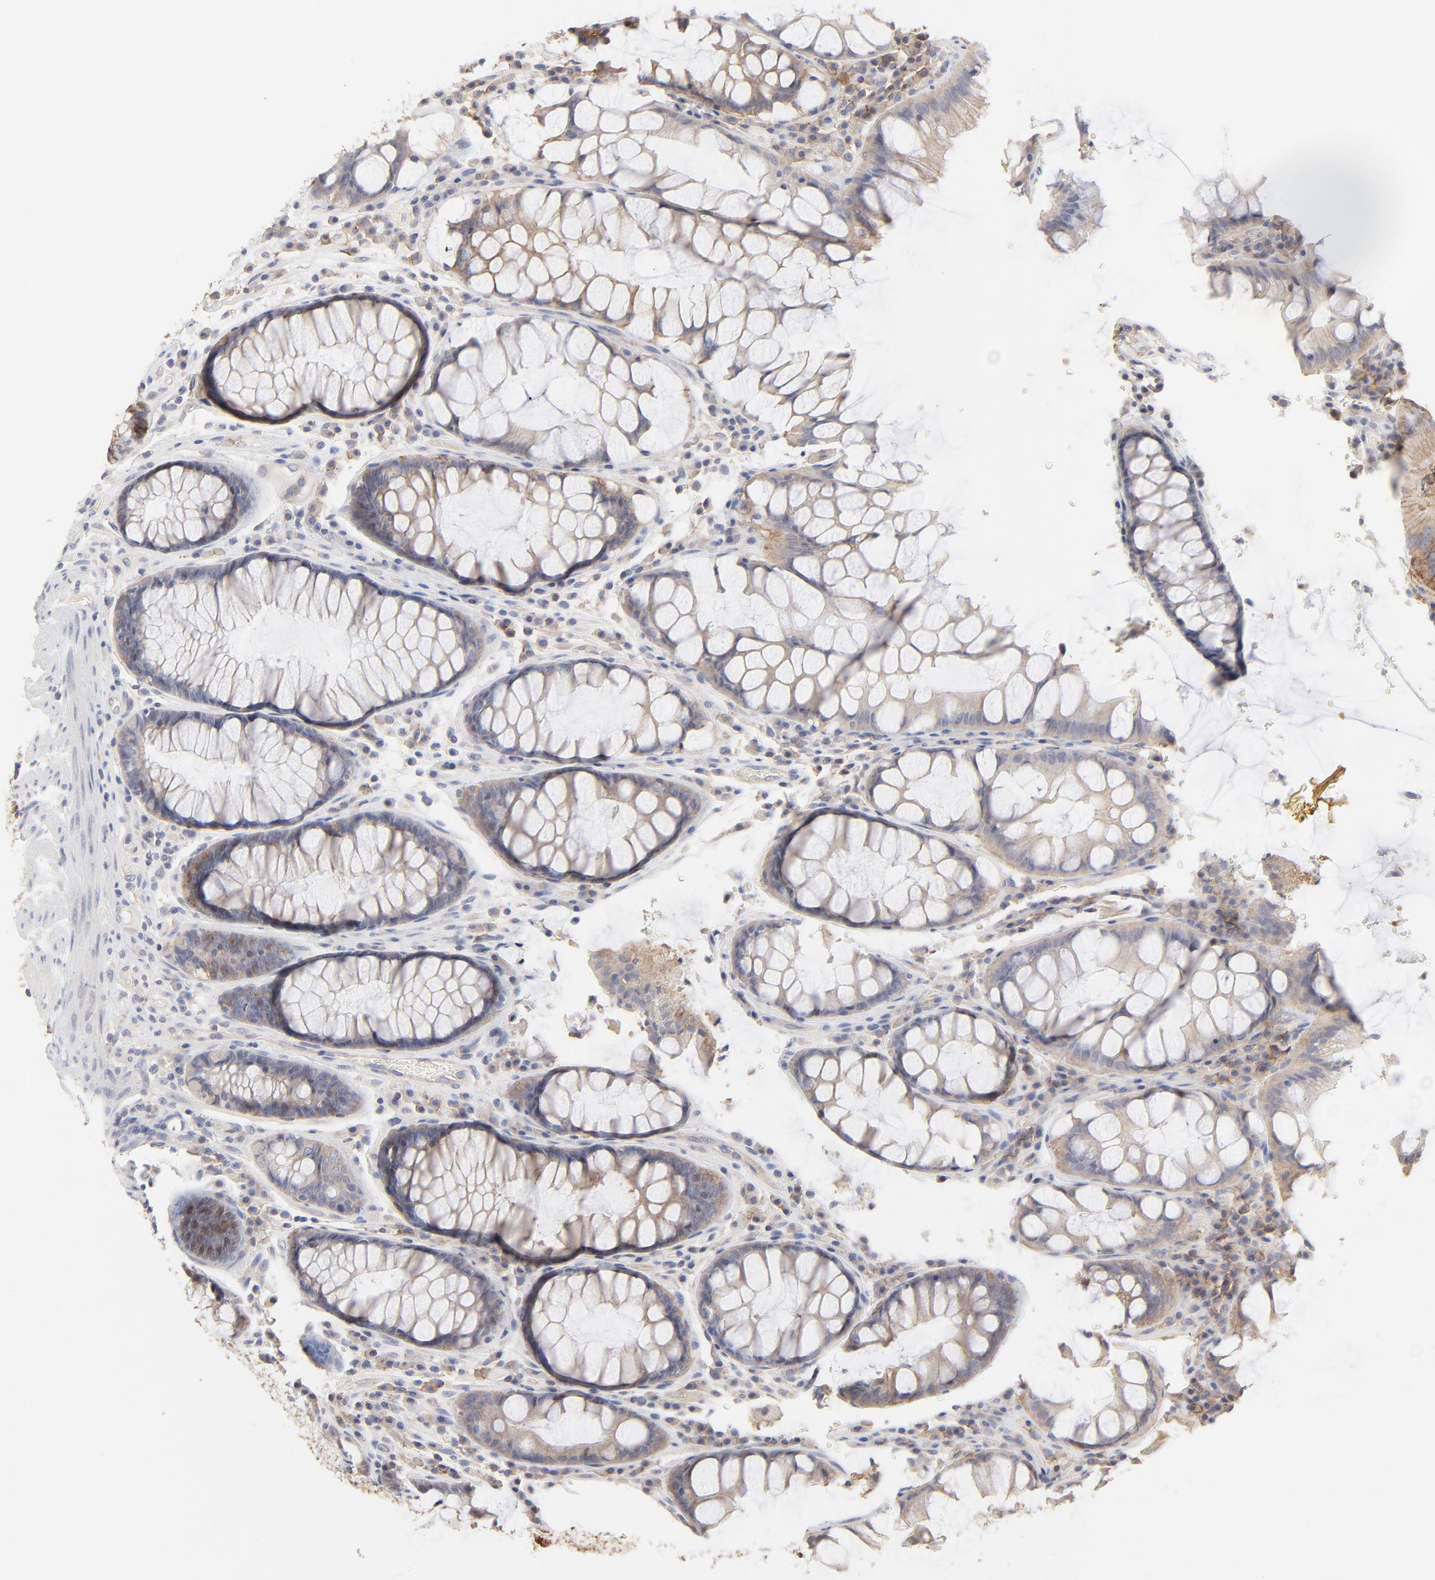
{"staining": {"intensity": "moderate", "quantity": ">75%", "location": "cytoplasmic/membranous"}, "tissue": "colorectal cancer", "cell_type": "Tumor cells", "image_type": "cancer", "snomed": [{"axis": "morphology", "description": "Normal tissue, NOS"}, {"axis": "morphology", "description": "Adenocarcinoma, NOS"}, {"axis": "topography", "description": "Colon"}], "caption": "This is a micrograph of immunohistochemistry staining of colorectal adenocarcinoma, which shows moderate expression in the cytoplasmic/membranous of tumor cells.", "gene": "SLC16A1", "patient": {"sex": "female", "age": 78}}